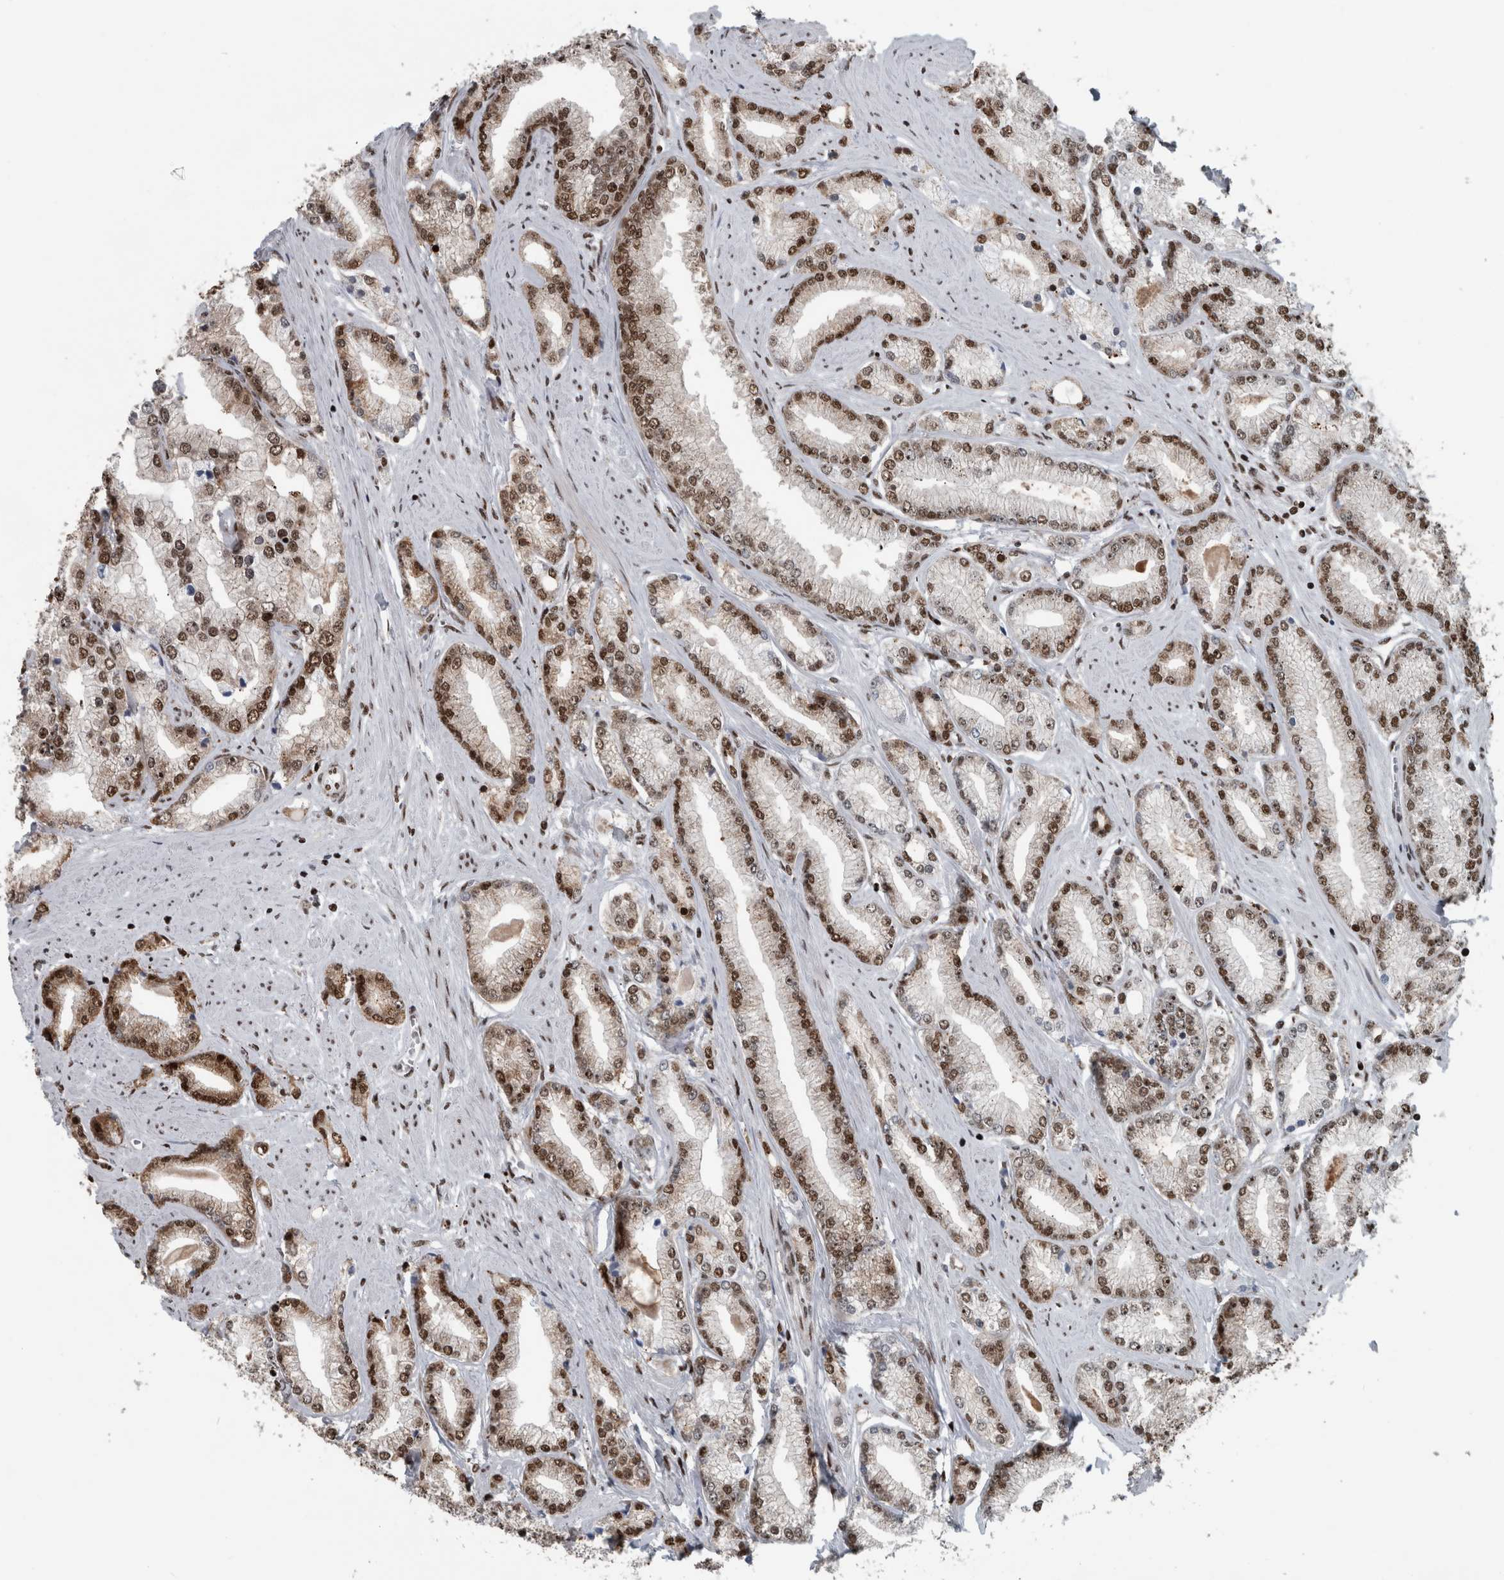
{"staining": {"intensity": "moderate", "quantity": ">75%", "location": "nuclear"}, "tissue": "prostate cancer", "cell_type": "Tumor cells", "image_type": "cancer", "snomed": [{"axis": "morphology", "description": "Adenocarcinoma, Low grade"}, {"axis": "topography", "description": "Prostate"}], "caption": "This photomicrograph displays IHC staining of prostate cancer, with medium moderate nuclear positivity in approximately >75% of tumor cells.", "gene": "DNMT3A", "patient": {"sex": "male", "age": 62}}